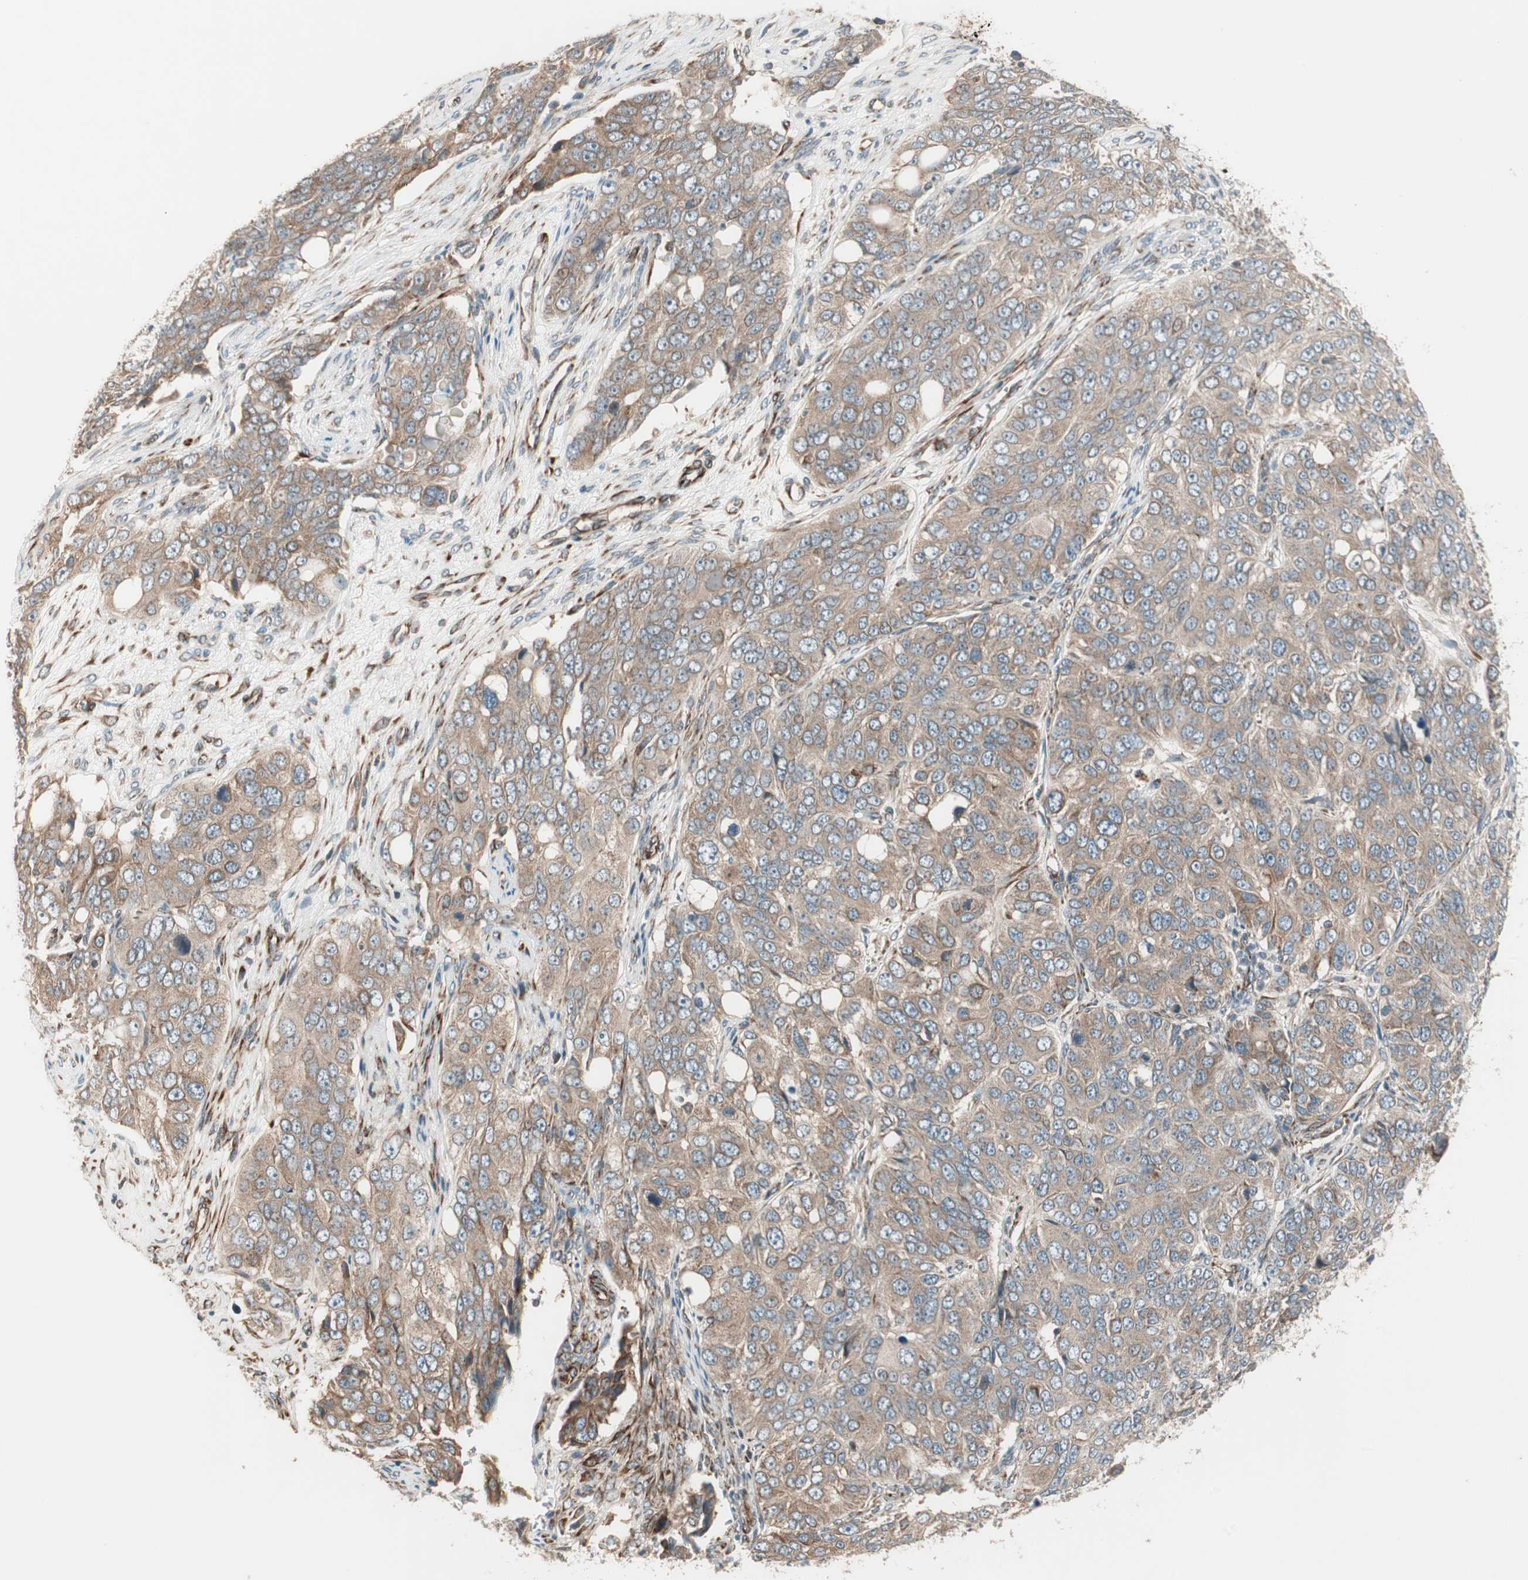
{"staining": {"intensity": "weak", "quantity": ">75%", "location": "cytoplasmic/membranous"}, "tissue": "ovarian cancer", "cell_type": "Tumor cells", "image_type": "cancer", "snomed": [{"axis": "morphology", "description": "Carcinoma, endometroid"}, {"axis": "topography", "description": "Ovary"}], "caption": "Tumor cells show low levels of weak cytoplasmic/membranous staining in about >75% of cells in human ovarian cancer. Ihc stains the protein of interest in brown and the nuclei are stained blue.", "gene": "PPP2R5E", "patient": {"sex": "female", "age": 51}}